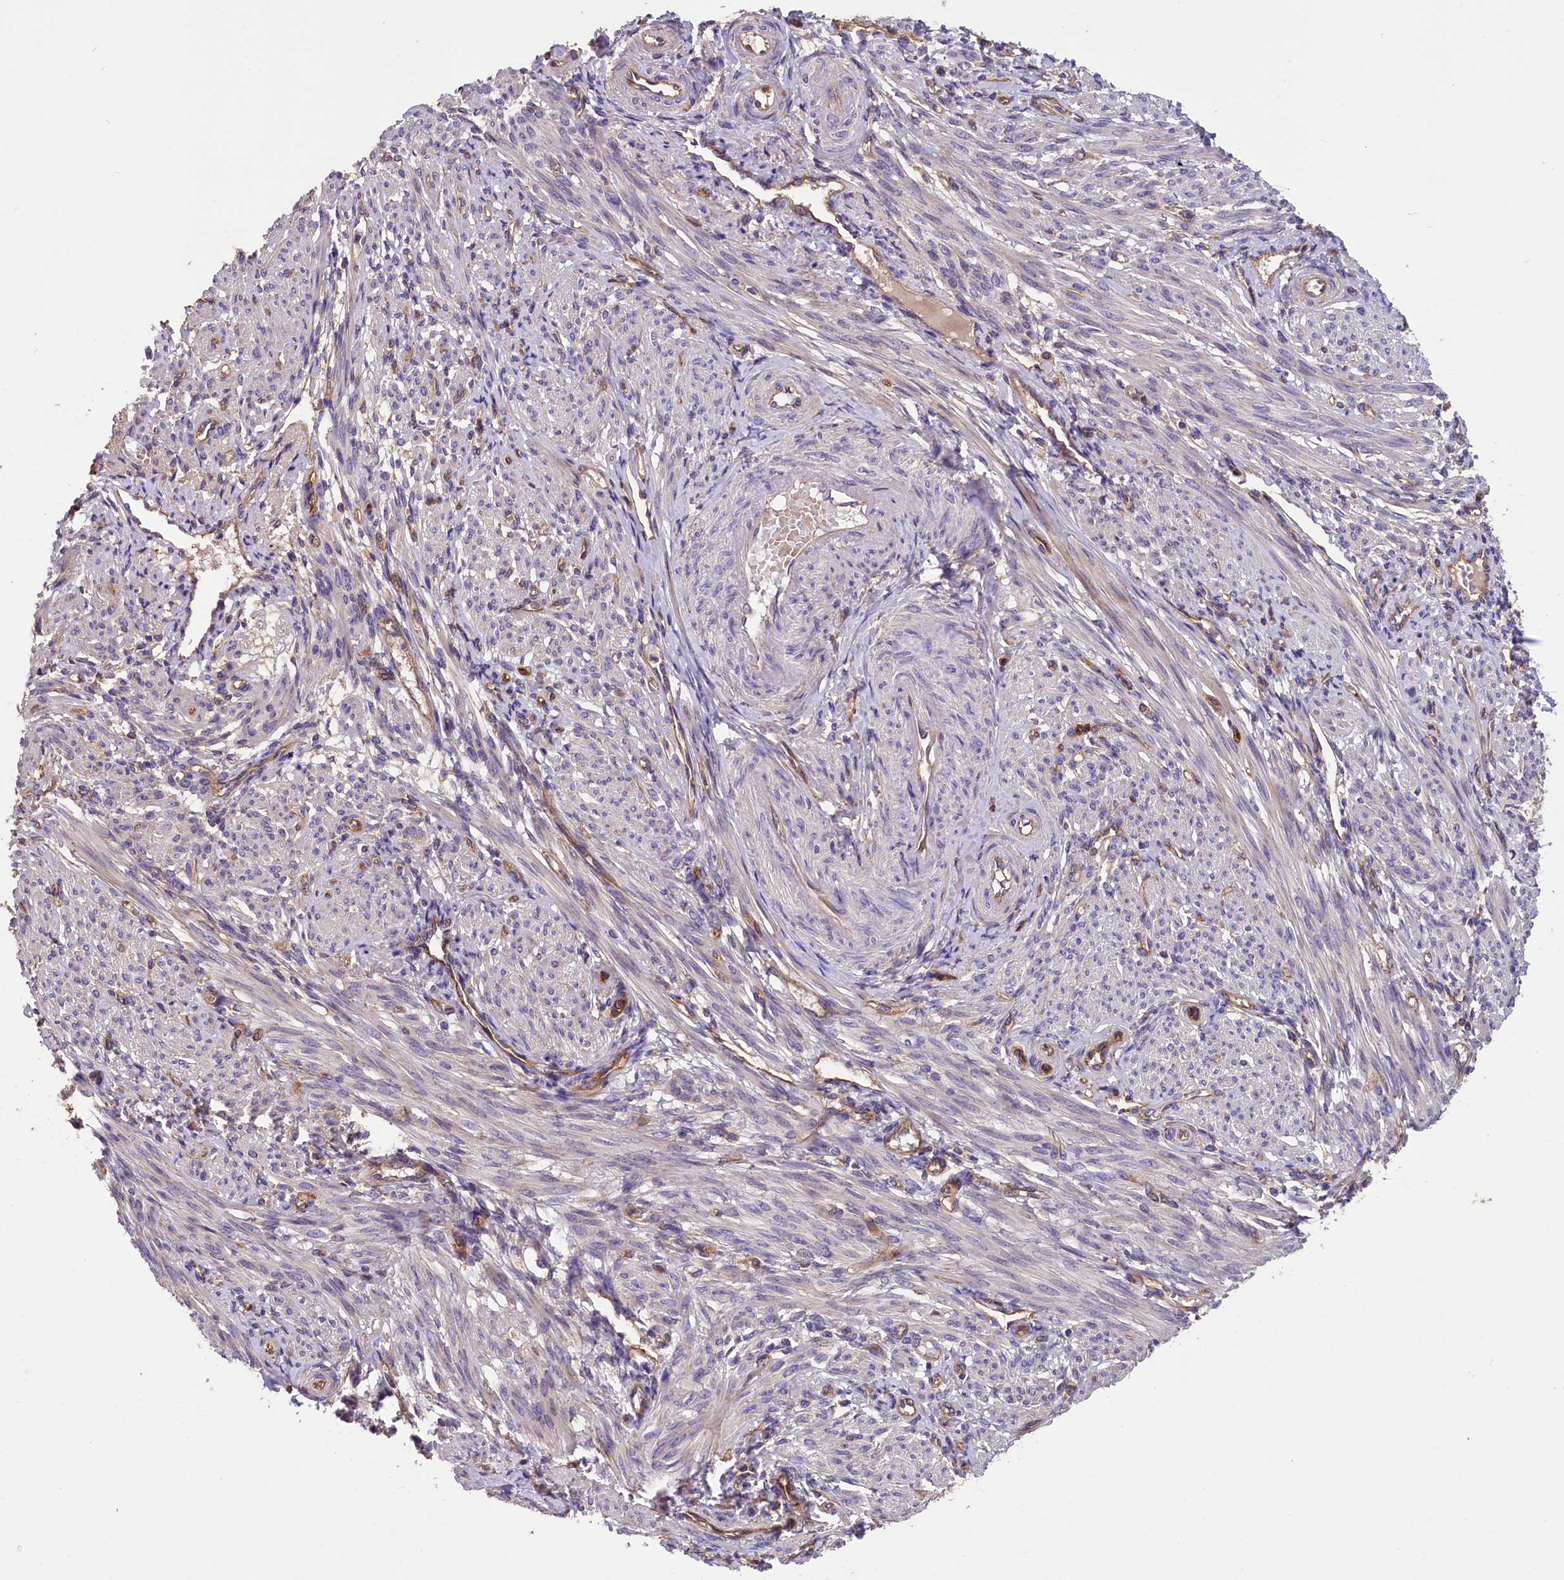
{"staining": {"intensity": "negative", "quantity": "none", "location": "none"}, "tissue": "smooth muscle", "cell_type": "Smooth muscle cells", "image_type": "normal", "snomed": [{"axis": "morphology", "description": "Normal tissue, NOS"}, {"axis": "topography", "description": "Smooth muscle"}], "caption": "A photomicrograph of human smooth muscle is negative for staining in smooth muscle cells. (IHC, brightfield microscopy, high magnification).", "gene": "ERMARD", "patient": {"sex": "female", "age": 39}}